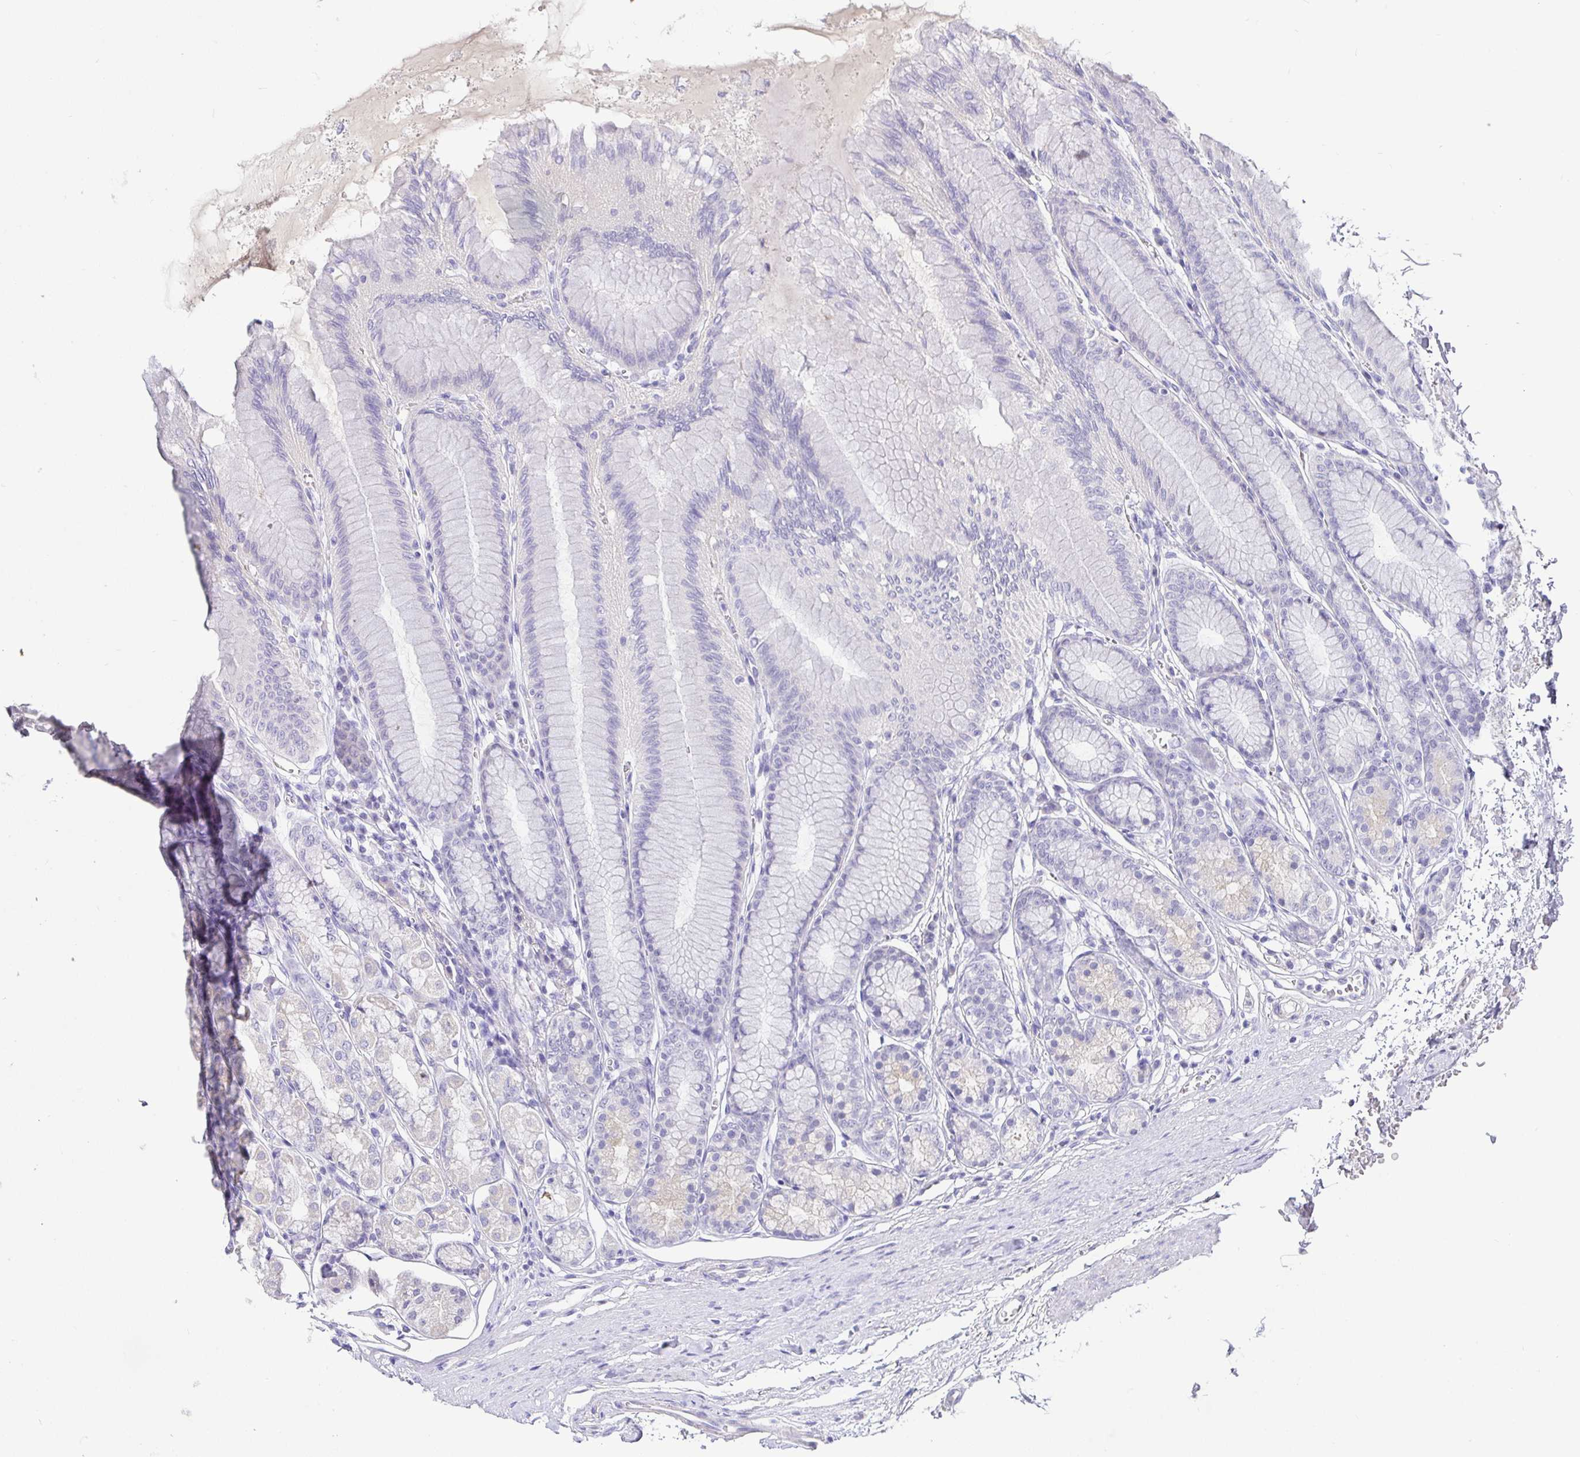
{"staining": {"intensity": "weak", "quantity": "<25%", "location": "cytoplasmic/membranous"}, "tissue": "stomach", "cell_type": "Glandular cells", "image_type": "normal", "snomed": [{"axis": "morphology", "description": "Normal tissue, NOS"}, {"axis": "topography", "description": "Stomach"}, {"axis": "topography", "description": "Stomach, lower"}], "caption": "Unremarkable stomach was stained to show a protein in brown. There is no significant staining in glandular cells. (Stains: DAB IHC with hematoxylin counter stain, Microscopy: brightfield microscopy at high magnification).", "gene": "TPTE", "patient": {"sex": "male", "age": 76}}